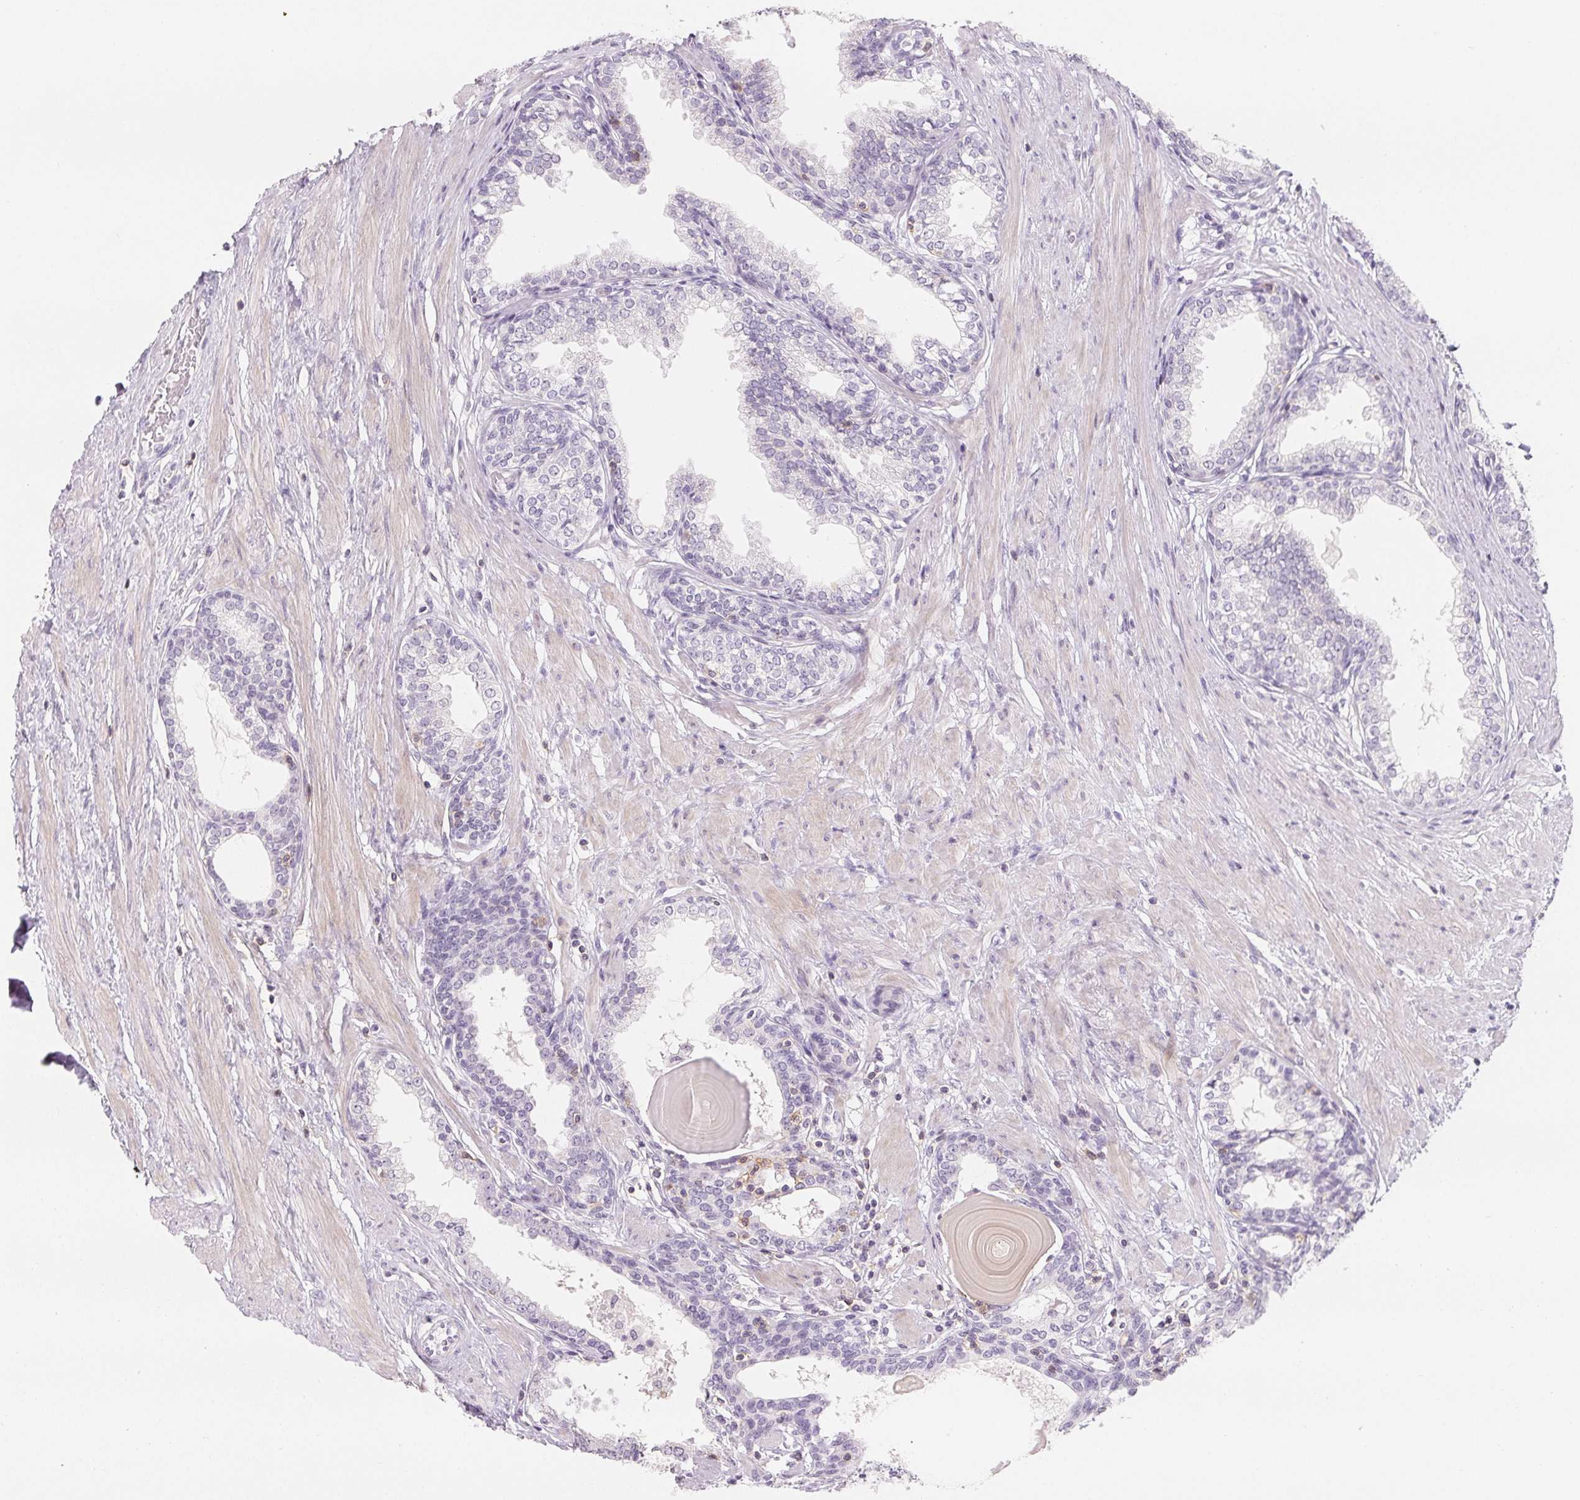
{"staining": {"intensity": "negative", "quantity": "none", "location": "none"}, "tissue": "prostate", "cell_type": "Glandular cells", "image_type": "normal", "snomed": [{"axis": "morphology", "description": "Normal tissue, NOS"}, {"axis": "topography", "description": "Prostate"}], "caption": "The histopathology image displays no significant staining in glandular cells of prostate. The staining is performed using DAB brown chromogen with nuclei counter-stained in using hematoxylin.", "gene": "CD69", "patient": {"sex": "male", "age": 55}}